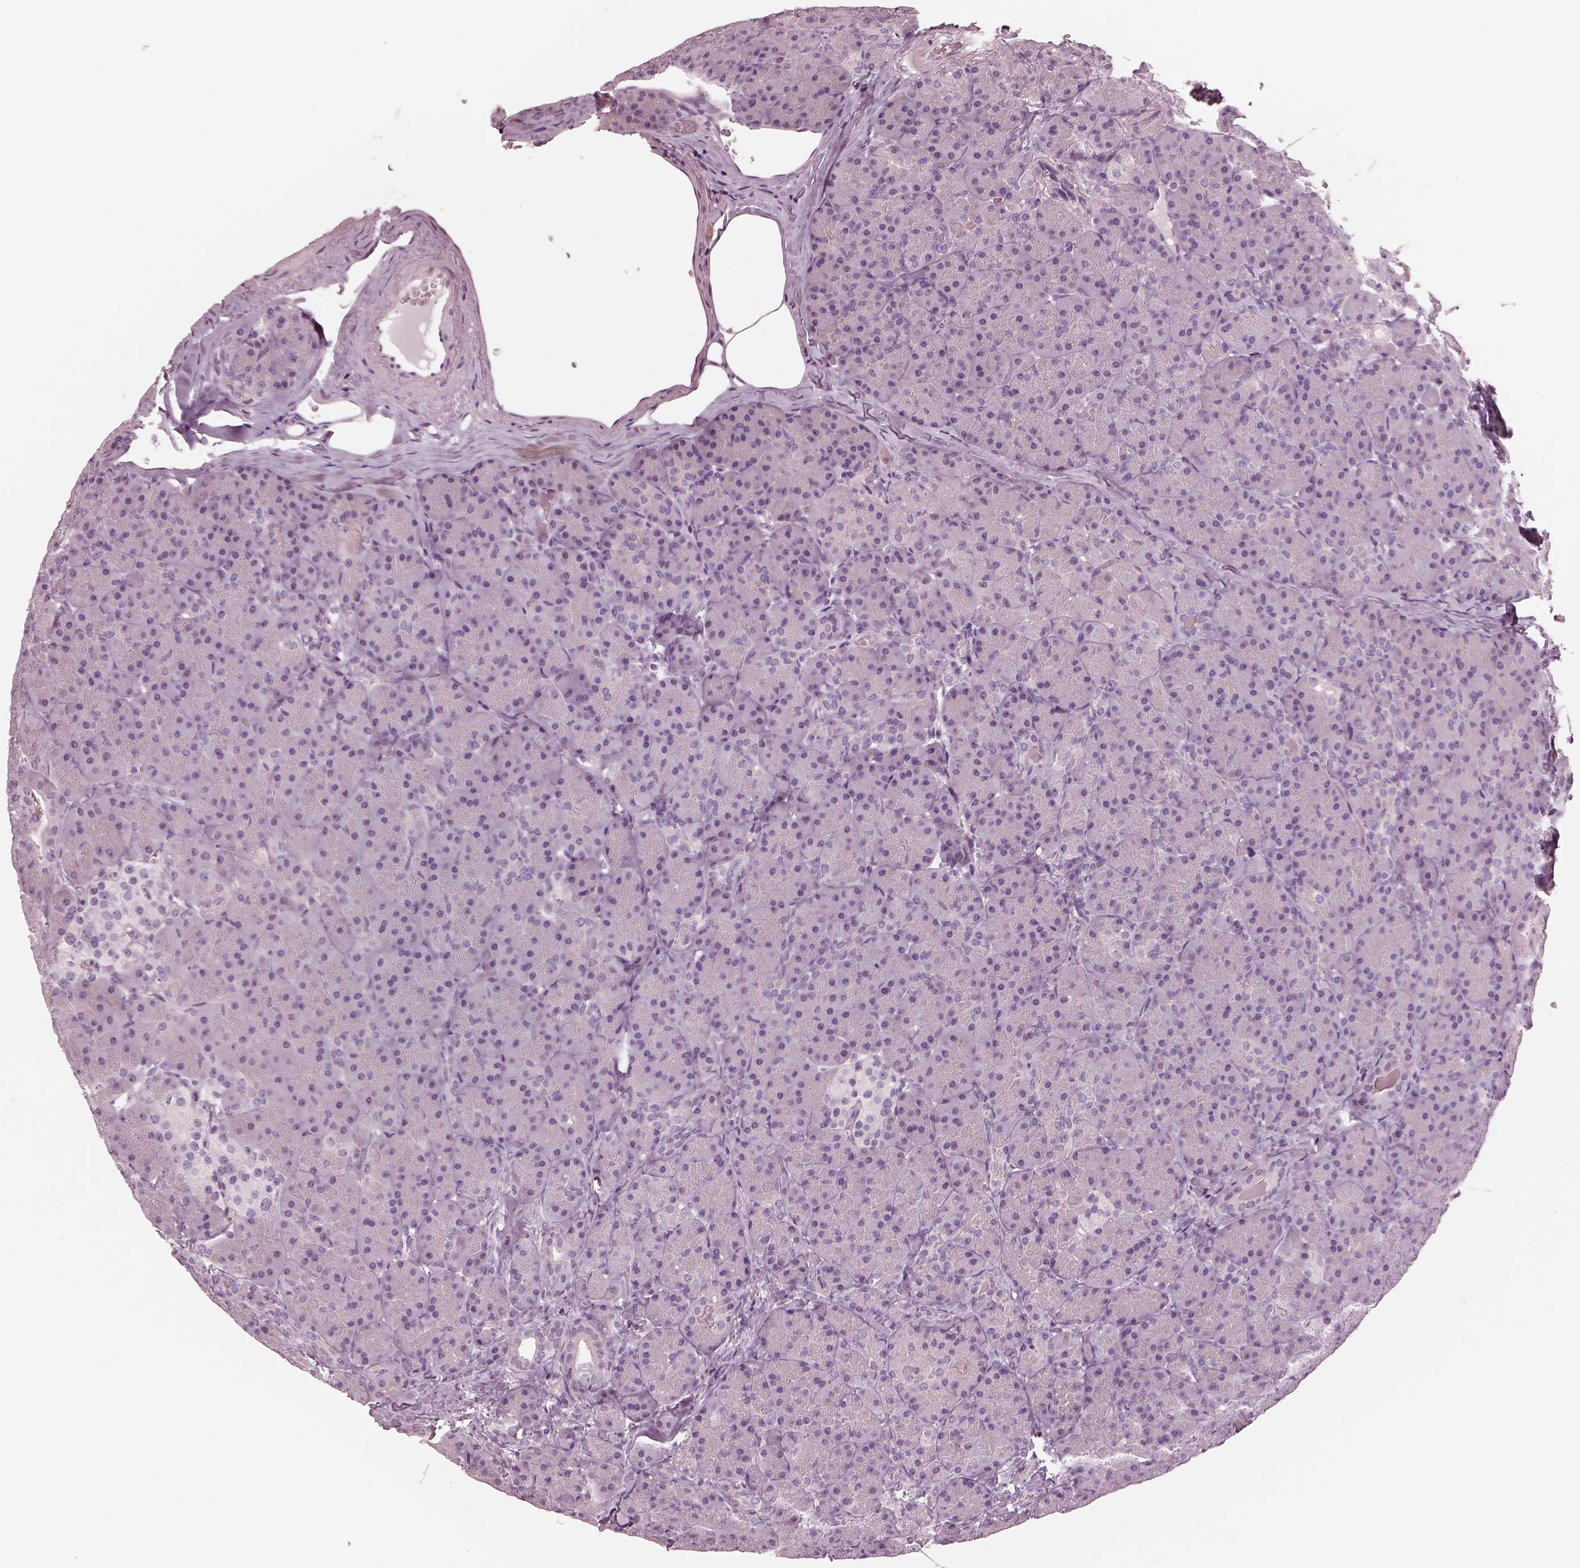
{"staining": {"intensity": "negative", "quantity": "none", "location": "none"}, "tissue": "pancreas", "cell_type": "Exocrine glandular cells", "image_type": "normal", "snomed": [{"axis": "morphology", "description": "Normal tissue, NOS"}, {"axis": "topography", "description": "Pancreas"}], "caption": "Histopathology image shows no significant protein staining in exocrine glandular cells of unremarkable pancreas.", "gene": "BFSP1", "patient": {"sex": "male", "age": 57}}